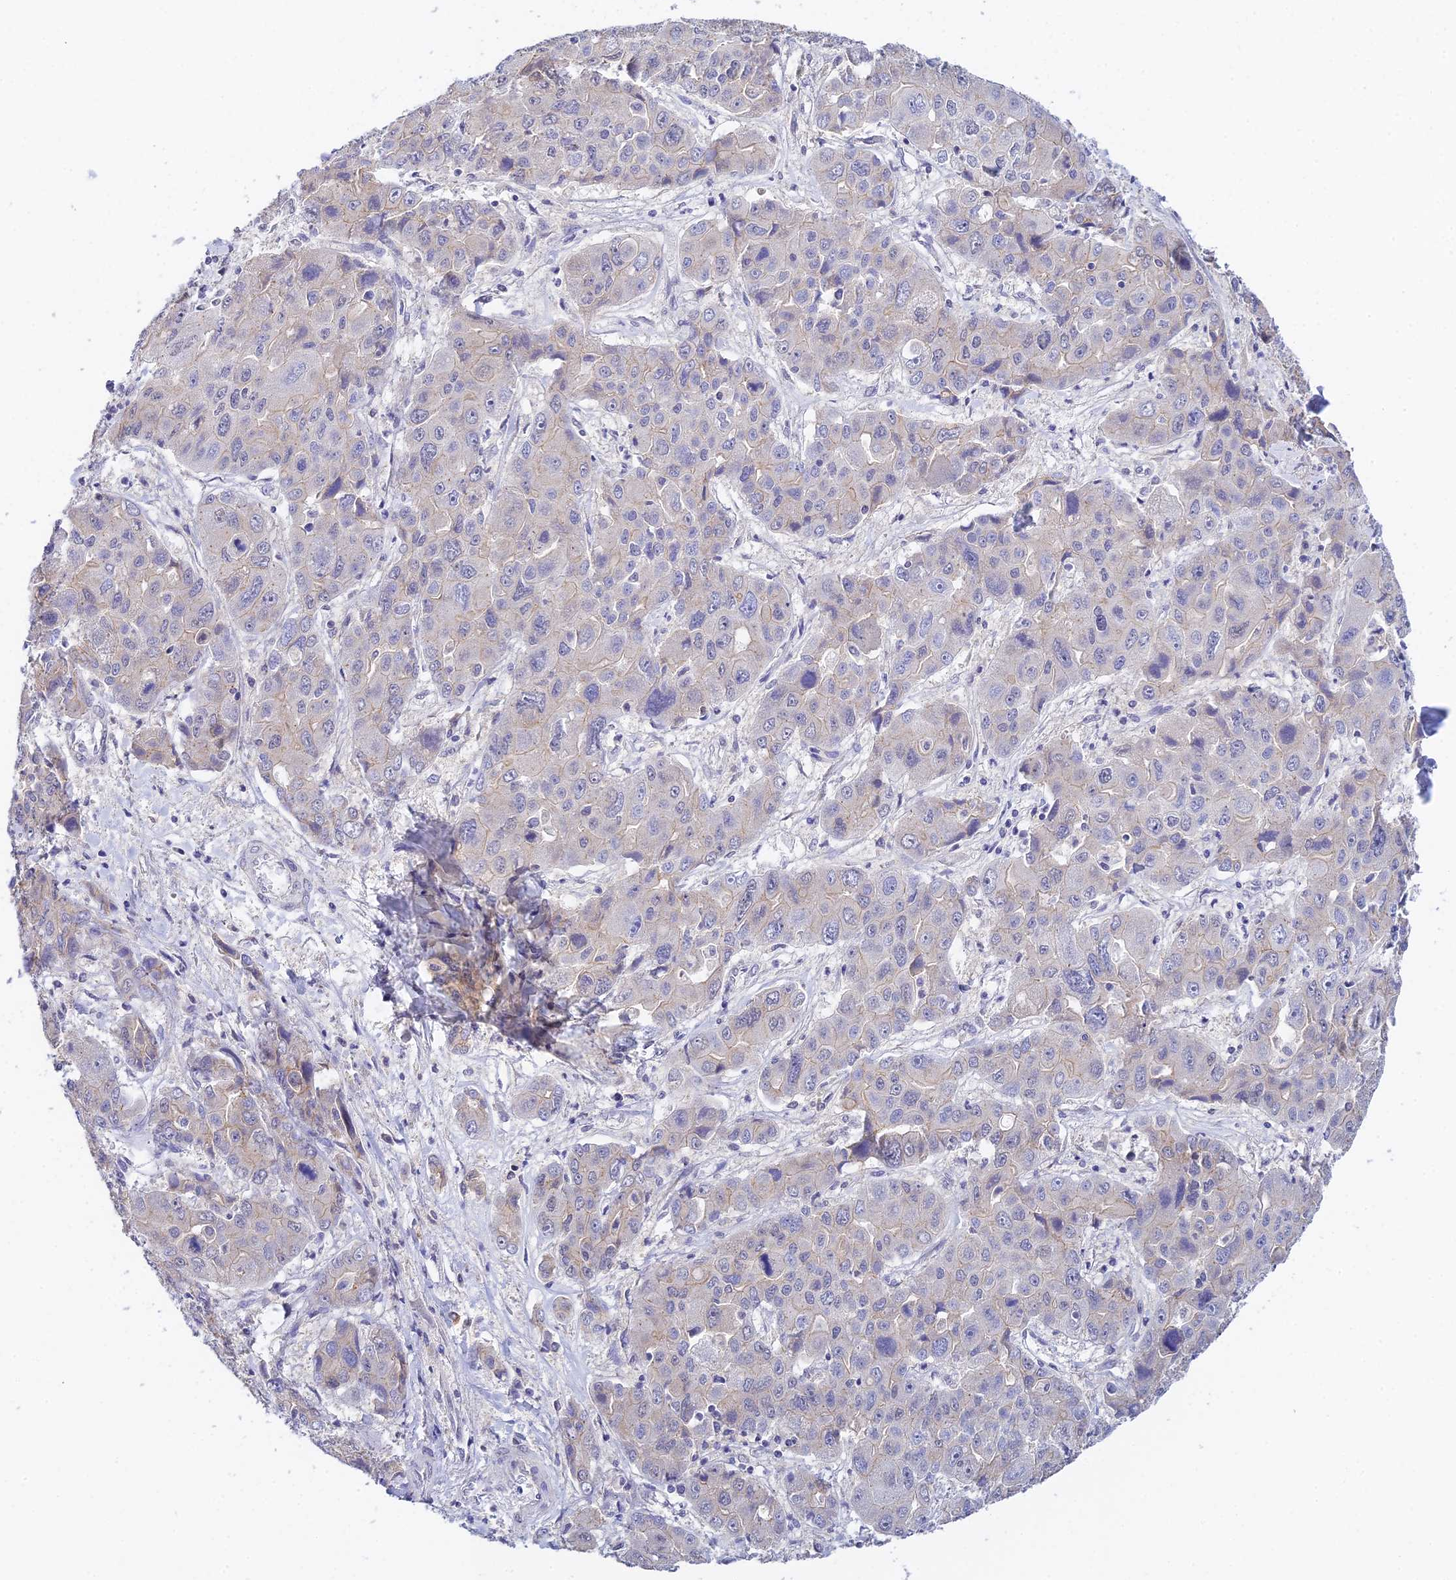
{"staining": {"intensity": "negative", "quantity": "none", "location": "none"}, "tissue": "liver cancer", "cell_type": "Tumor cells", "image_type": "cancer", "snomed": [{"axis": "morphology", "description": "Cholangiocarcinoma"}, {"axis": "topography", "description": "Liver"}], "caption": "This is a image of immunohistochemistry (IHC) staining of liver cancer (cholangiocarcinoma), which shows no expression in tumor cells.", "gene": "HOXB1", "patient": {"sex": "male", "age": 67}}